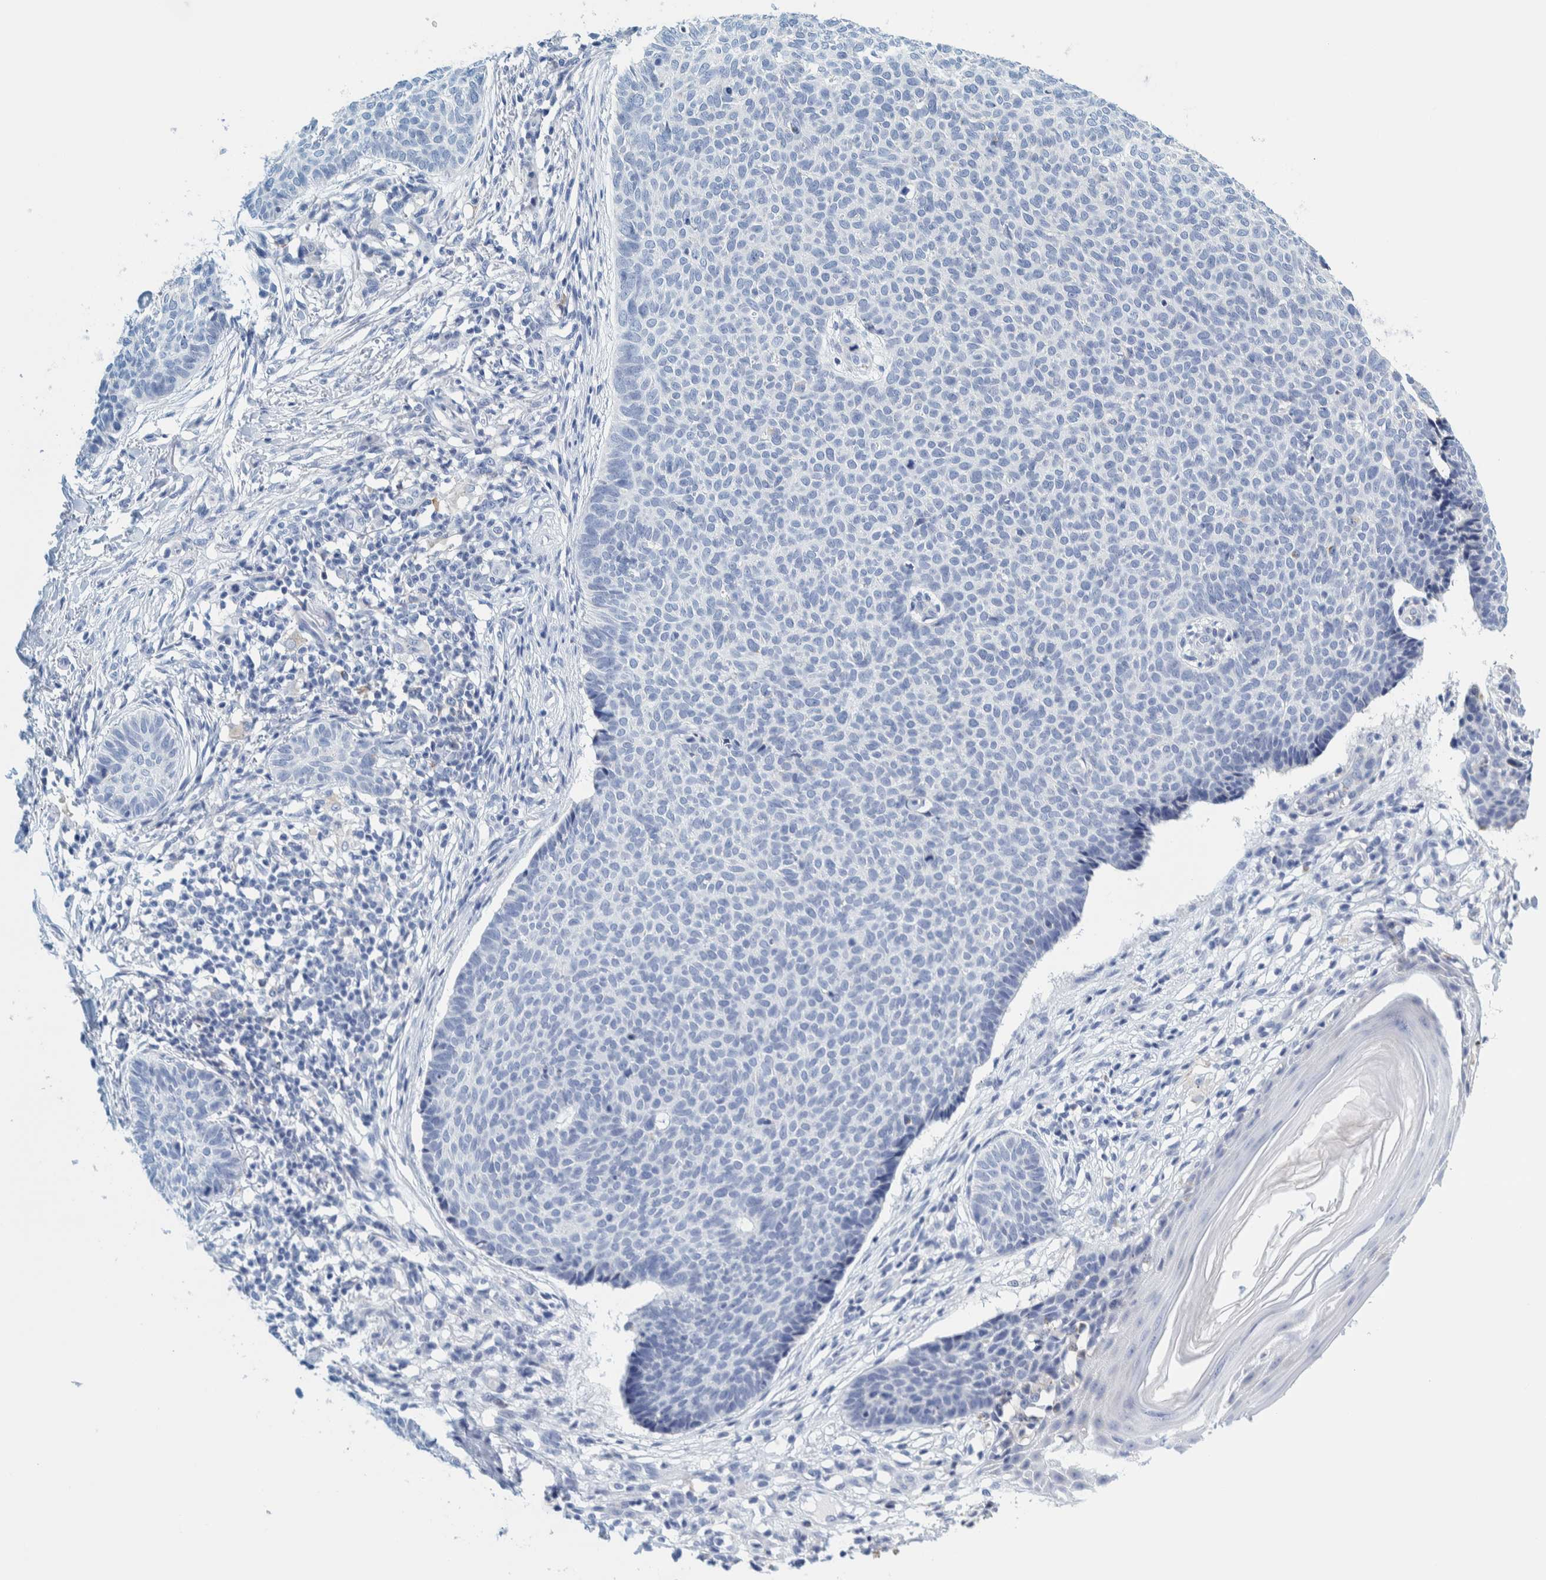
{"staining": {"intensity": "negative", "quantity": "none", "location": "none"}, "tissue": "skin cancer", "cell_type": "Tumor cells", "image_type": "cancer", "snomed": [{"axis": "morphology", "description": "Normal tissue, NOS"}, {"axis": "morphology", "description": "Basal cell carcinoma"}, {"axis": "topography", "description": "Skin"}], "caption": "The micrograph demonstrates no staining of tumor cells in skin cancer (basal cell carcinoma). (Brightfield microscopy of DAB (3,3'-diaminobenzidine) immunohistochemistry (IHC) at high magnification).", "gene": "MOG", "patient": {"sex": "male", "age": 50}}